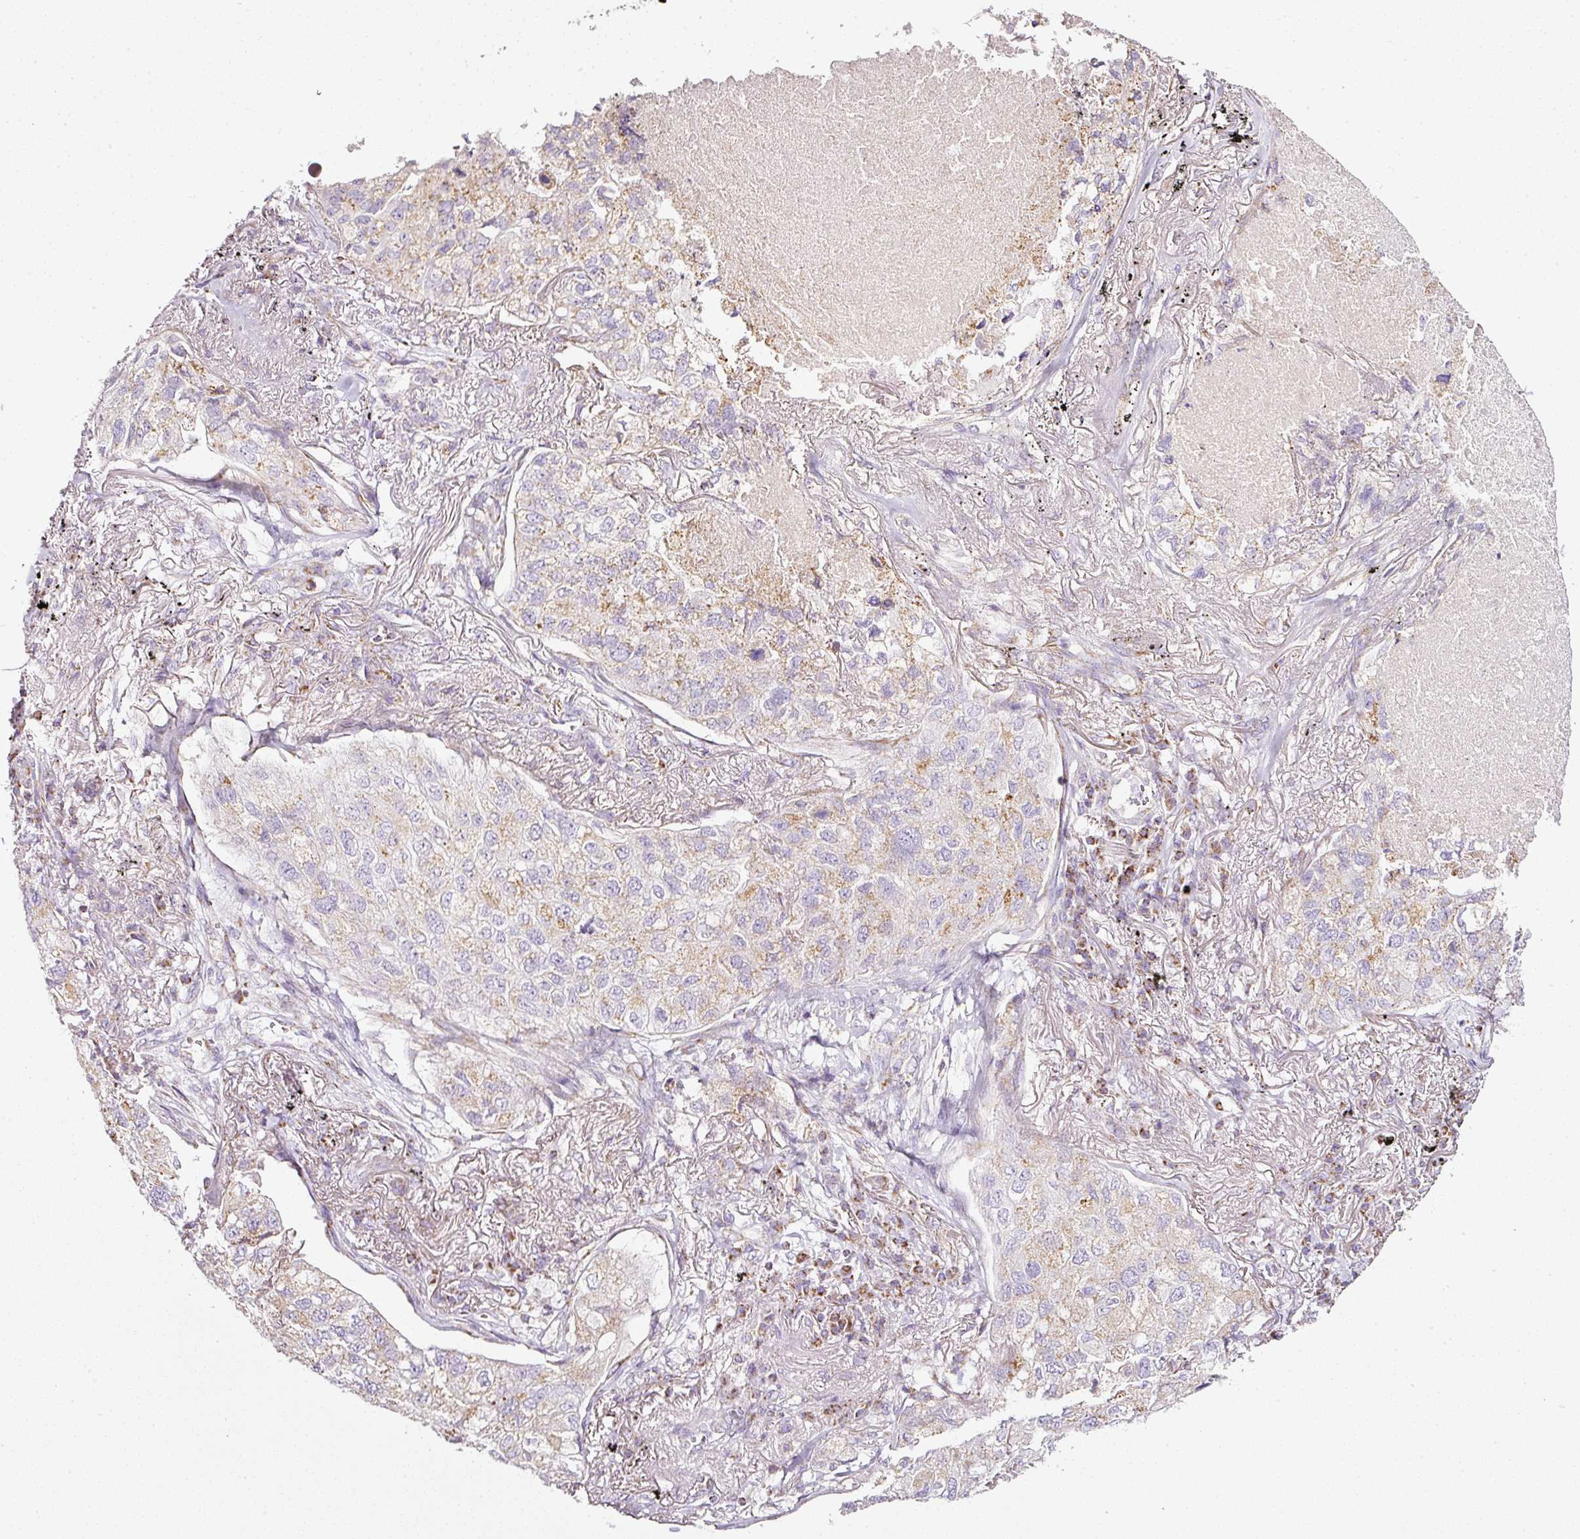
{"staining": {"intensity": "weak", "quantity": "25%-75%", "location": "cytoplasmic/membranous"}, "tissue": "lung cancer", "cell_type": "Tumor cells", "image_type": "cancer", "snomed": [{"axis": "morphology", "description": "Adenocarcinoma, NOS"}, {"axis": "topography", "description": "Lung"}], "caption": "High-power microscopy captured an immunohistochemistry image of lung cancer, revealing weak cytoplasmic/membranous positivity in about 25%-75% of tumor cells.", "gene": "SDHA", "patient": {"sex": "male", "age": 65}}